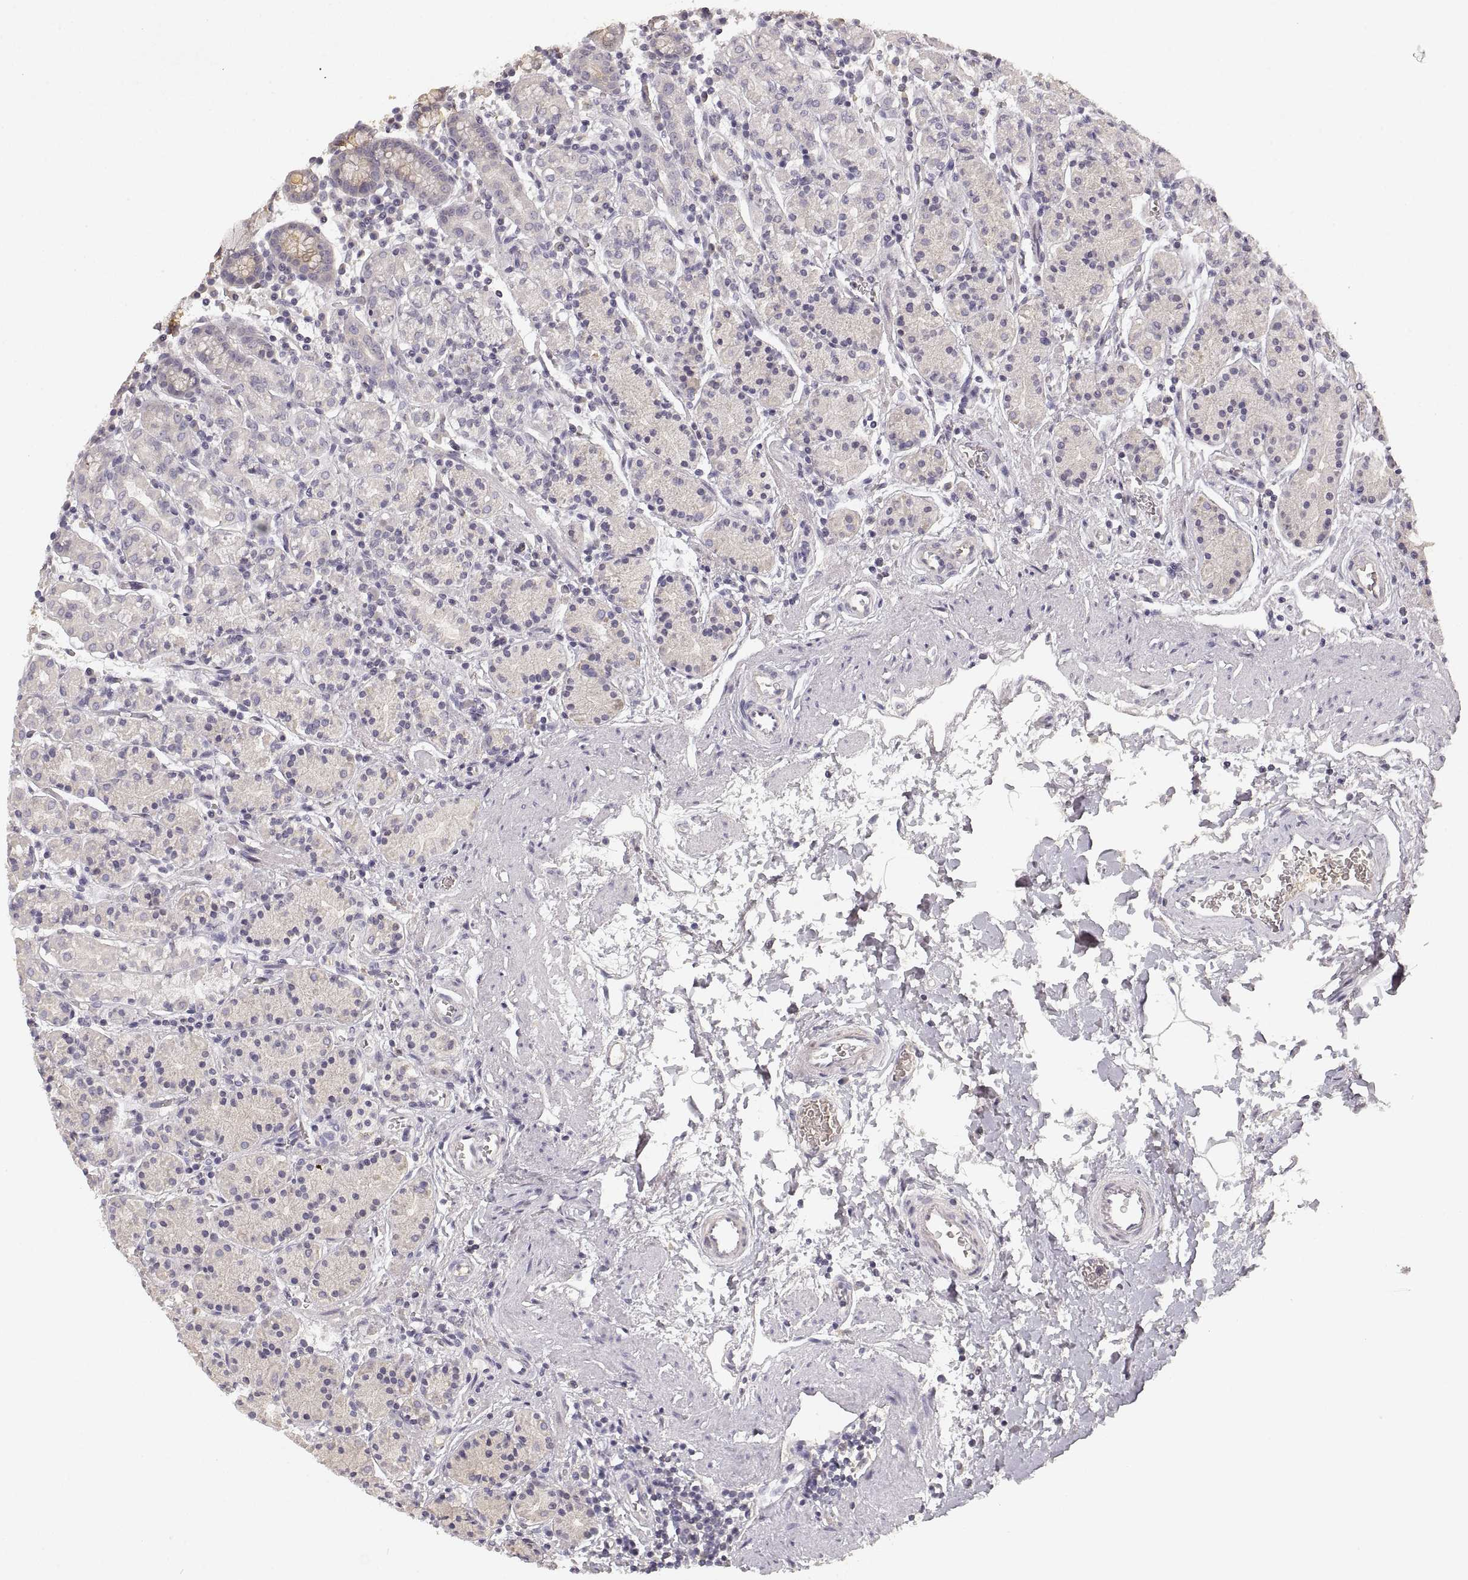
{"staining": {"intensity": "negative", "quantity": "none", "location": "none"}, "tissue": "stomach", "cell_type": "Glandular cells", "image_type": "normal", "snomed": [{"axis": "morphology", "description": "Normal tissue, NOS"}, {"axis": "topography", "description": "Stomach, upper"}, {"axis": "topography", "description": "Stomach"}], "caption": "IHC photomicrograph of normal human stomach stained for a protein (brown), which exhibits no positivity in glandular cells.", "gene": "RUNDC3A", "patient": {"sex": "male", "age": 62}}